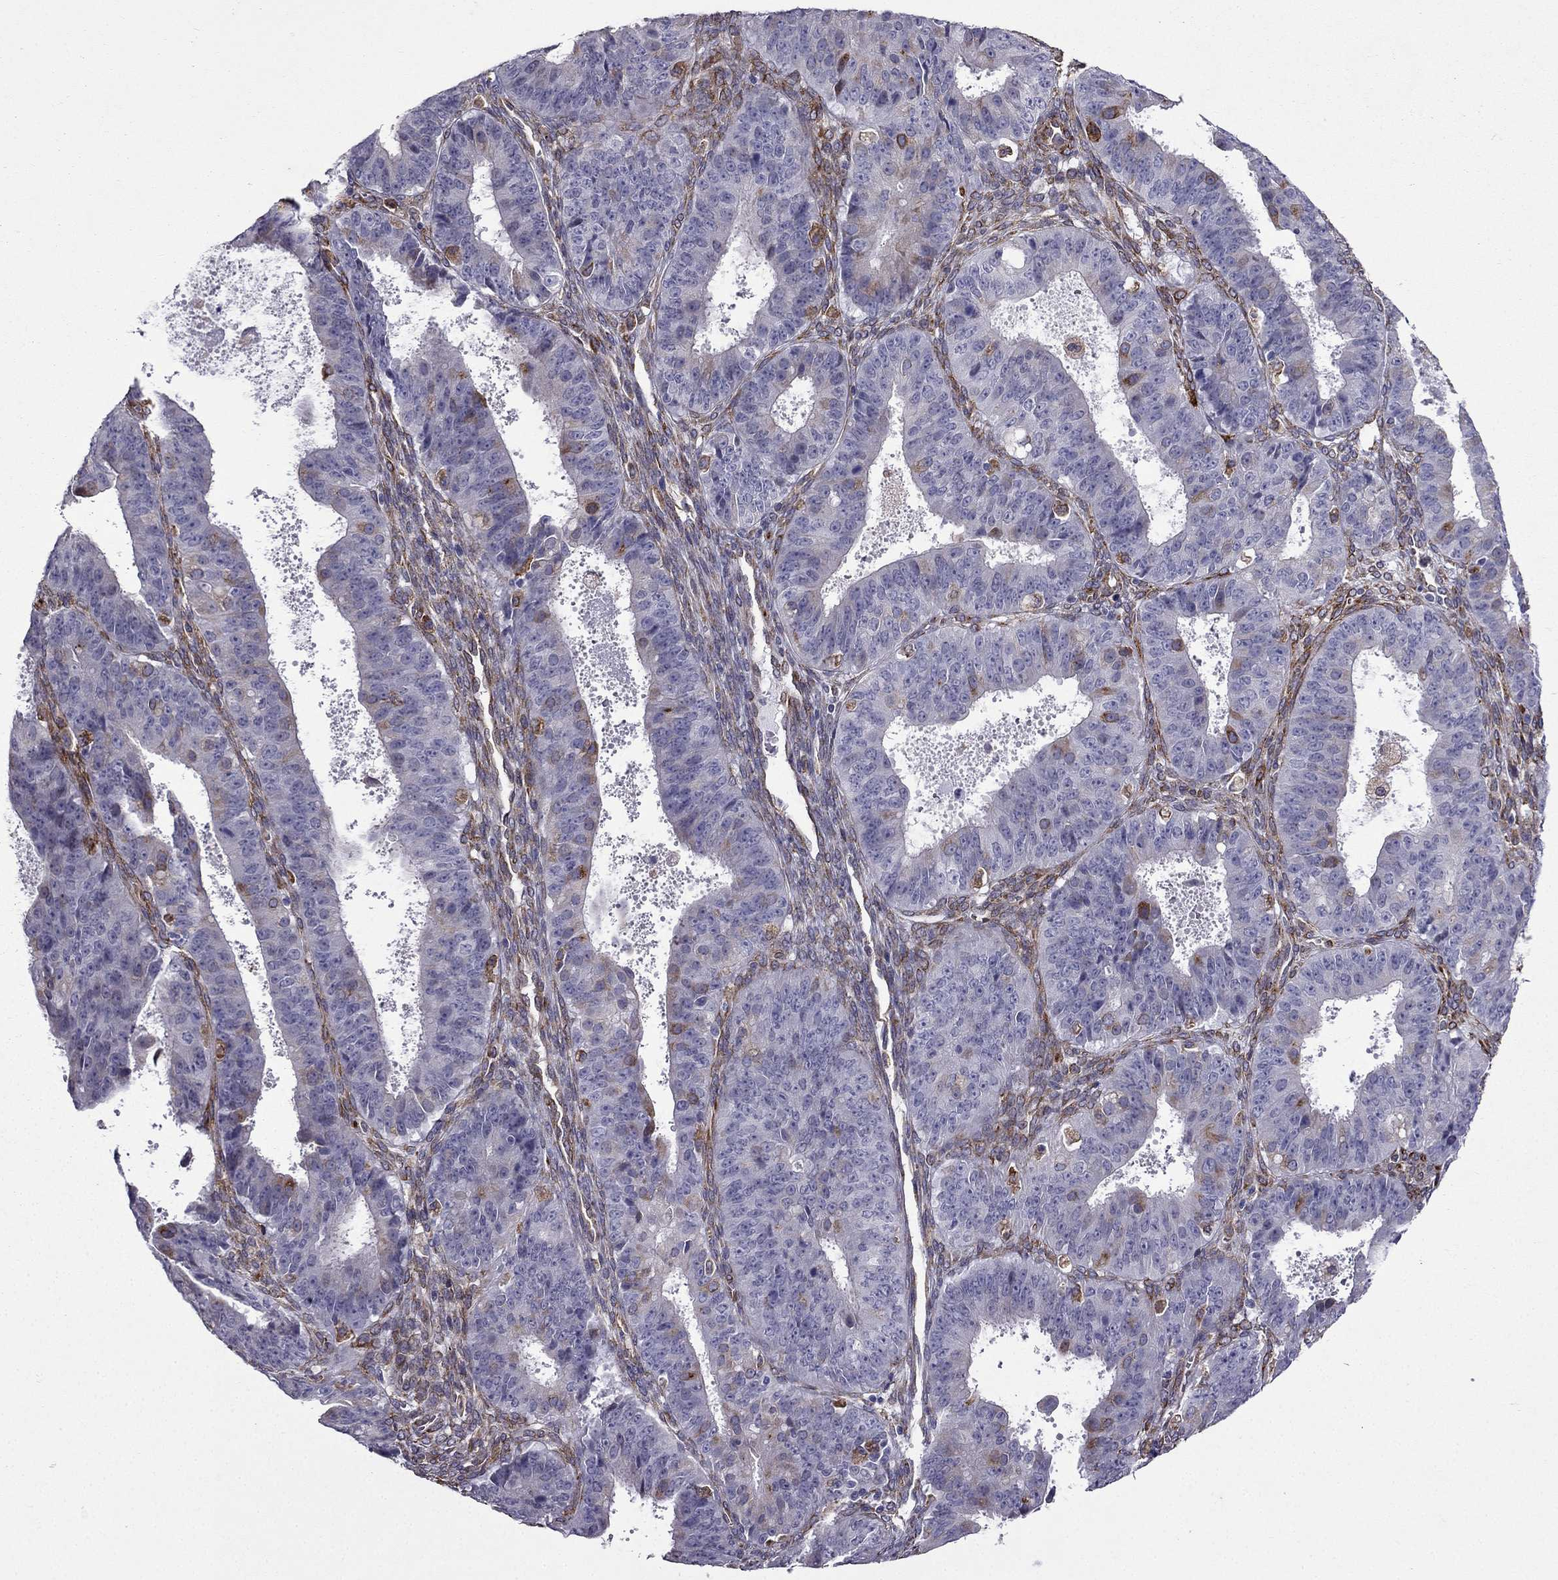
{"staining": {"intensity": "negative", "quantity": "none", "location": "none"}, "tissue": "ovarian cancer", "cell_type": "Tumor cells", "image_type": "cancer", "snomed": [{"axis": "morphology", "description": "Carcinoma, endometroid"}, {"axis": "topography", "description": "Ovary"}], "caption": "IHC photomicrograph of neoplastic tissue: ovarian endometroid carcinoma stained with DAB shows no significant protein staining in tumor cells. The staining was performed using DAB (3,3'-diaminobenzidine) to visualize the protein expression in brown, while the nuclei were stained in blue with hematoxylin (Magnification: 20x).", "gene": "IKBIP", "patient": {"sex": "female", "age": 42}}